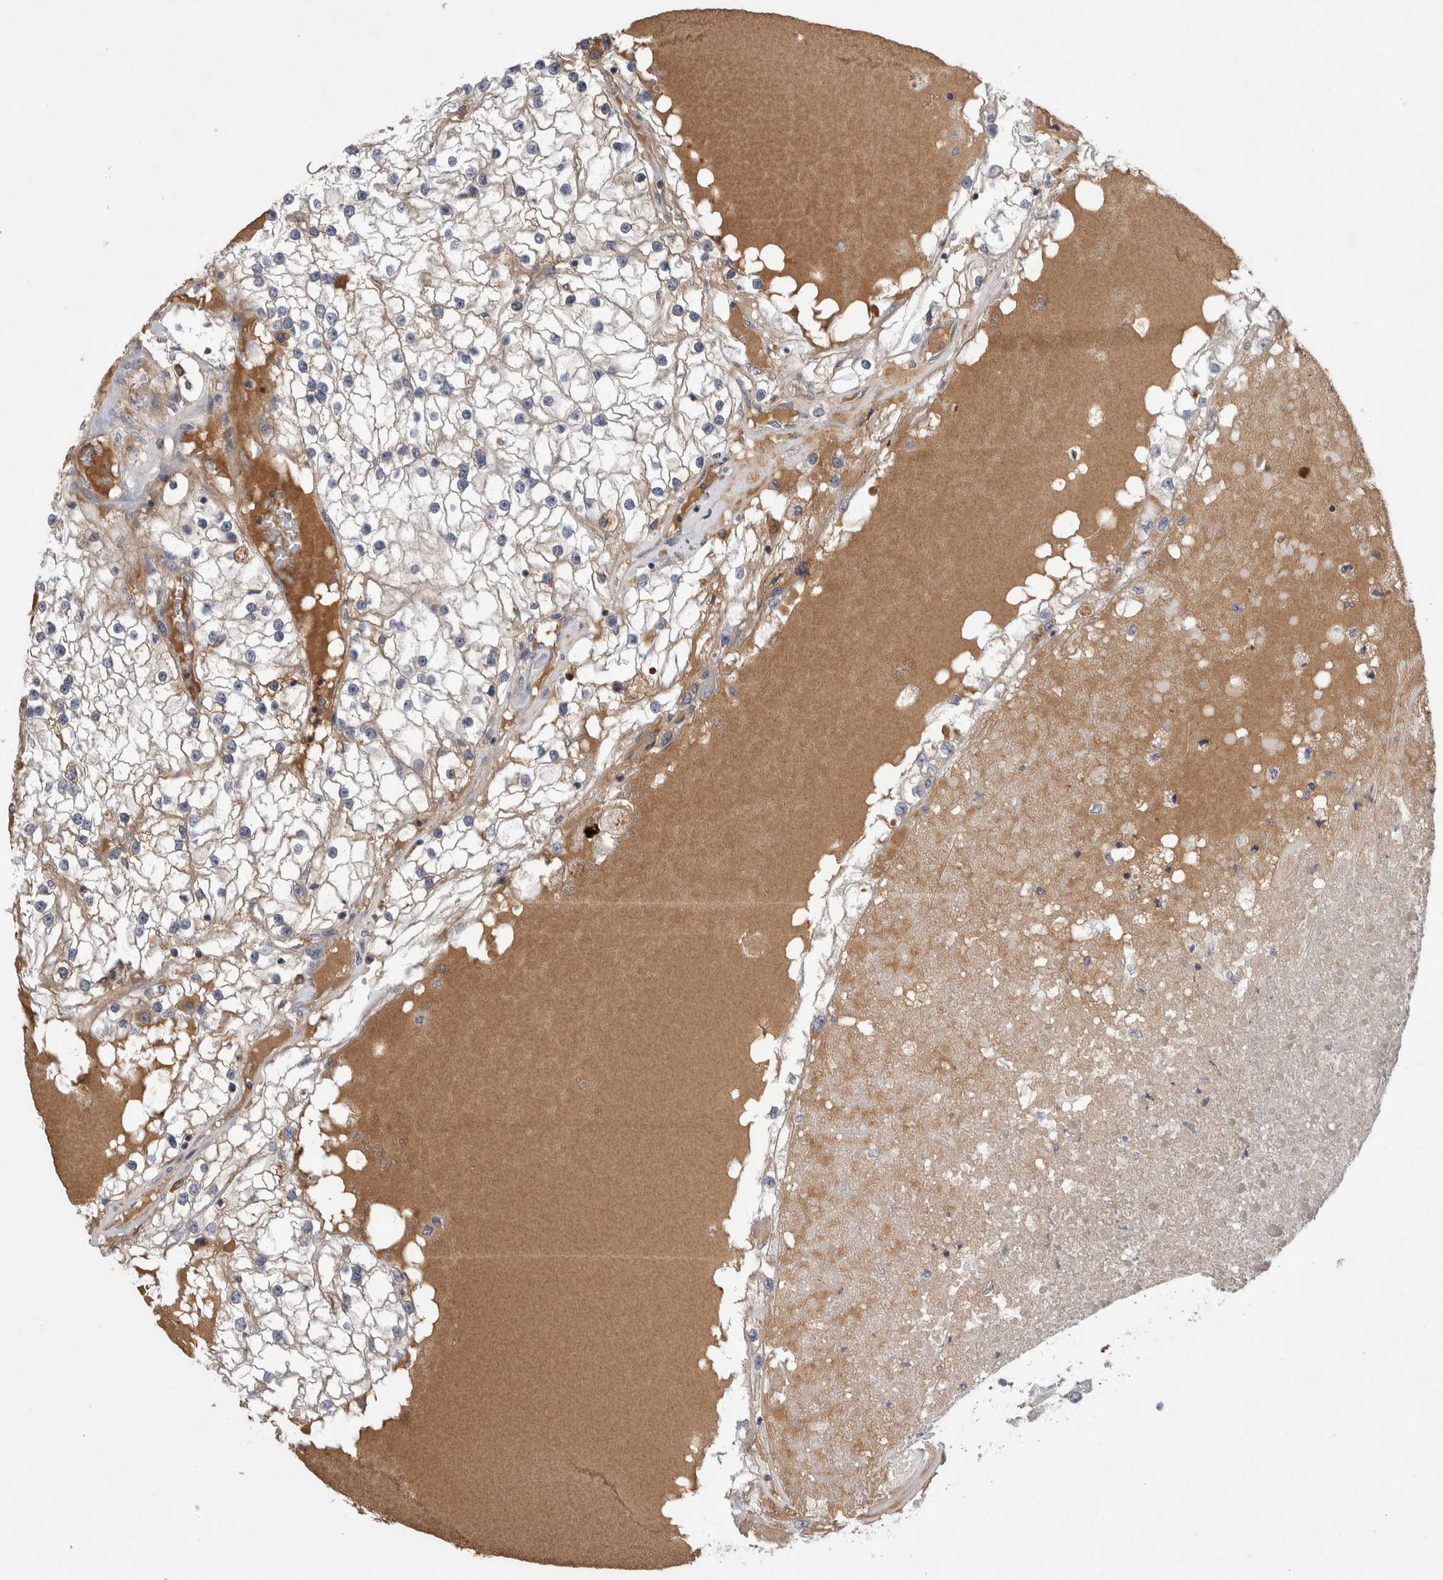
{"staining": {"intensity": "weak", "quantity": "<25%", "location": "cytoplasmic/membranous"}, "tissue": "renal cancer", "cell_type": "Tumor cells", "image_type": "cancer", "snomed": [{"axis": "morphology", "description": "Adenocarcinoma, NOS"}, {"axis": "topography", "description": "Kidney"}], "caption": "The micrograph reveals no significant expression in tumor cells of renal cancer (adenocarcinoma). The staining is performed using DAB (3,3'-diaminobenzidine) brown chromogen with nuclei counter-stained in using hematoxylin.", "gene": "DARS2", "patient": {"sex": "male", "age": 68}}